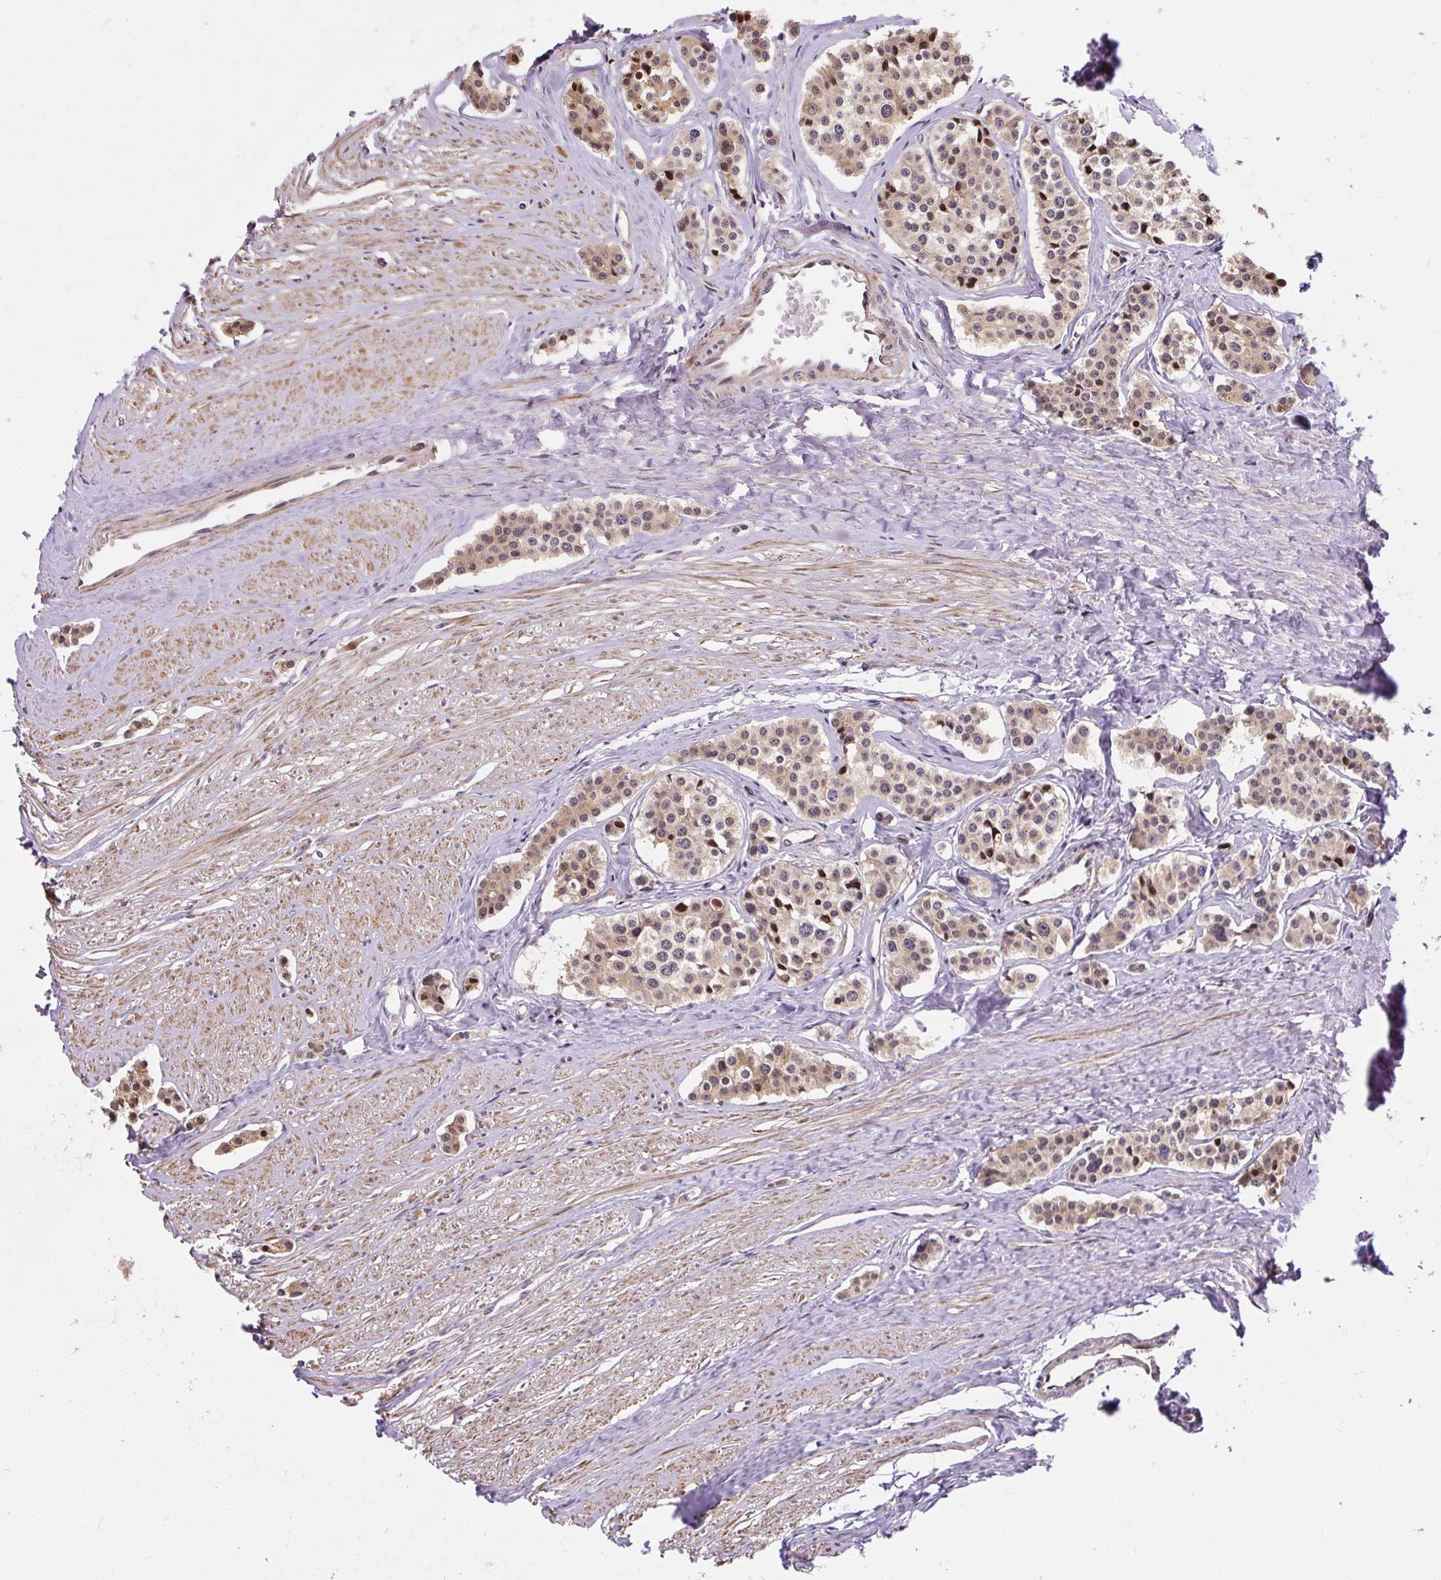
{"staining": {"intensity": "weak", "quantity": "25%-75%", "location": "cytoplasmic/membranous,nuclear"}, "tissue": "carcinoid", "cell_type": "Tumor cells", "image_type": "cancer", "snomed": [{"axis": "morphology", "description": "Carcinoid, malignant, NOS"}, {"axis": "topography", "description": "Small intestine"}], "caption": "Immunohistochemistry (IHC) (DAB) staining of human malignant carcinoid demonstrates weak cytoplasmic/membranous and nuclear protein expression in approximately 25%-75% of tumor cells.", "gene": "PUS7L", "patient": {"sex": "male", "age": 60}}